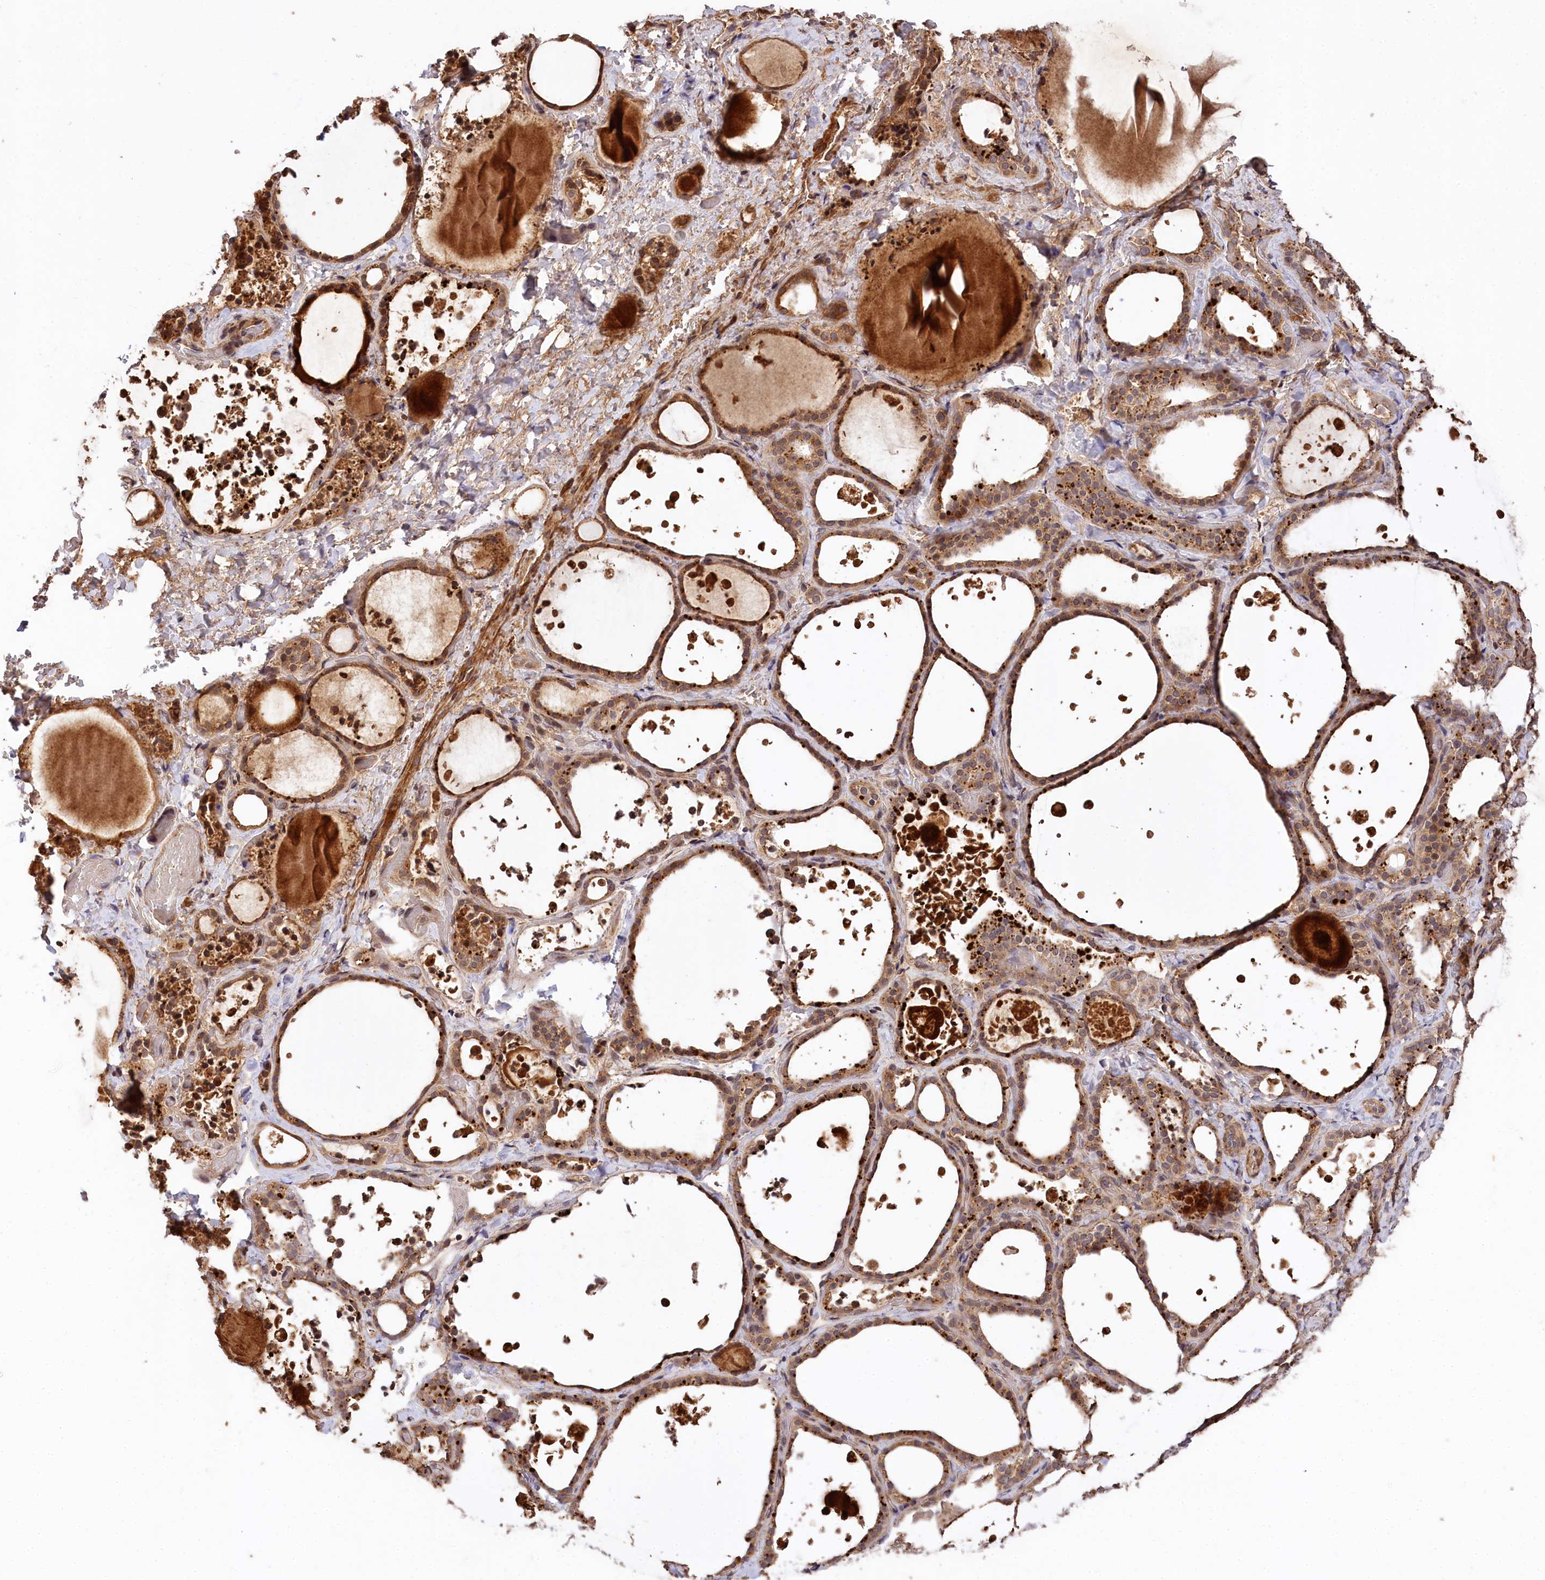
{"staining": {"intensity": "moderate", "quantity": ">75%", "location": "cytoplasmic/membranous"}, "tissue": "thyroid gland", "cell_type": "Glandular cells", "image_type": "normal", "snomed": [{"axis": "morphology", "description": "Normal tissue, NOS"}, {"axis": "topography", "description": "Thyroid gland"}], "caption": "Glandular cells display medium levels of moderate cytoplasmic/membranous positivity in about >75% of cells in unremarkable thyroid gland. (DAB IHC, brown staining for protein, blue staining for nuclei).", "gene": "MCF2L2", "patient": {"sex": "female", "age": 44}}